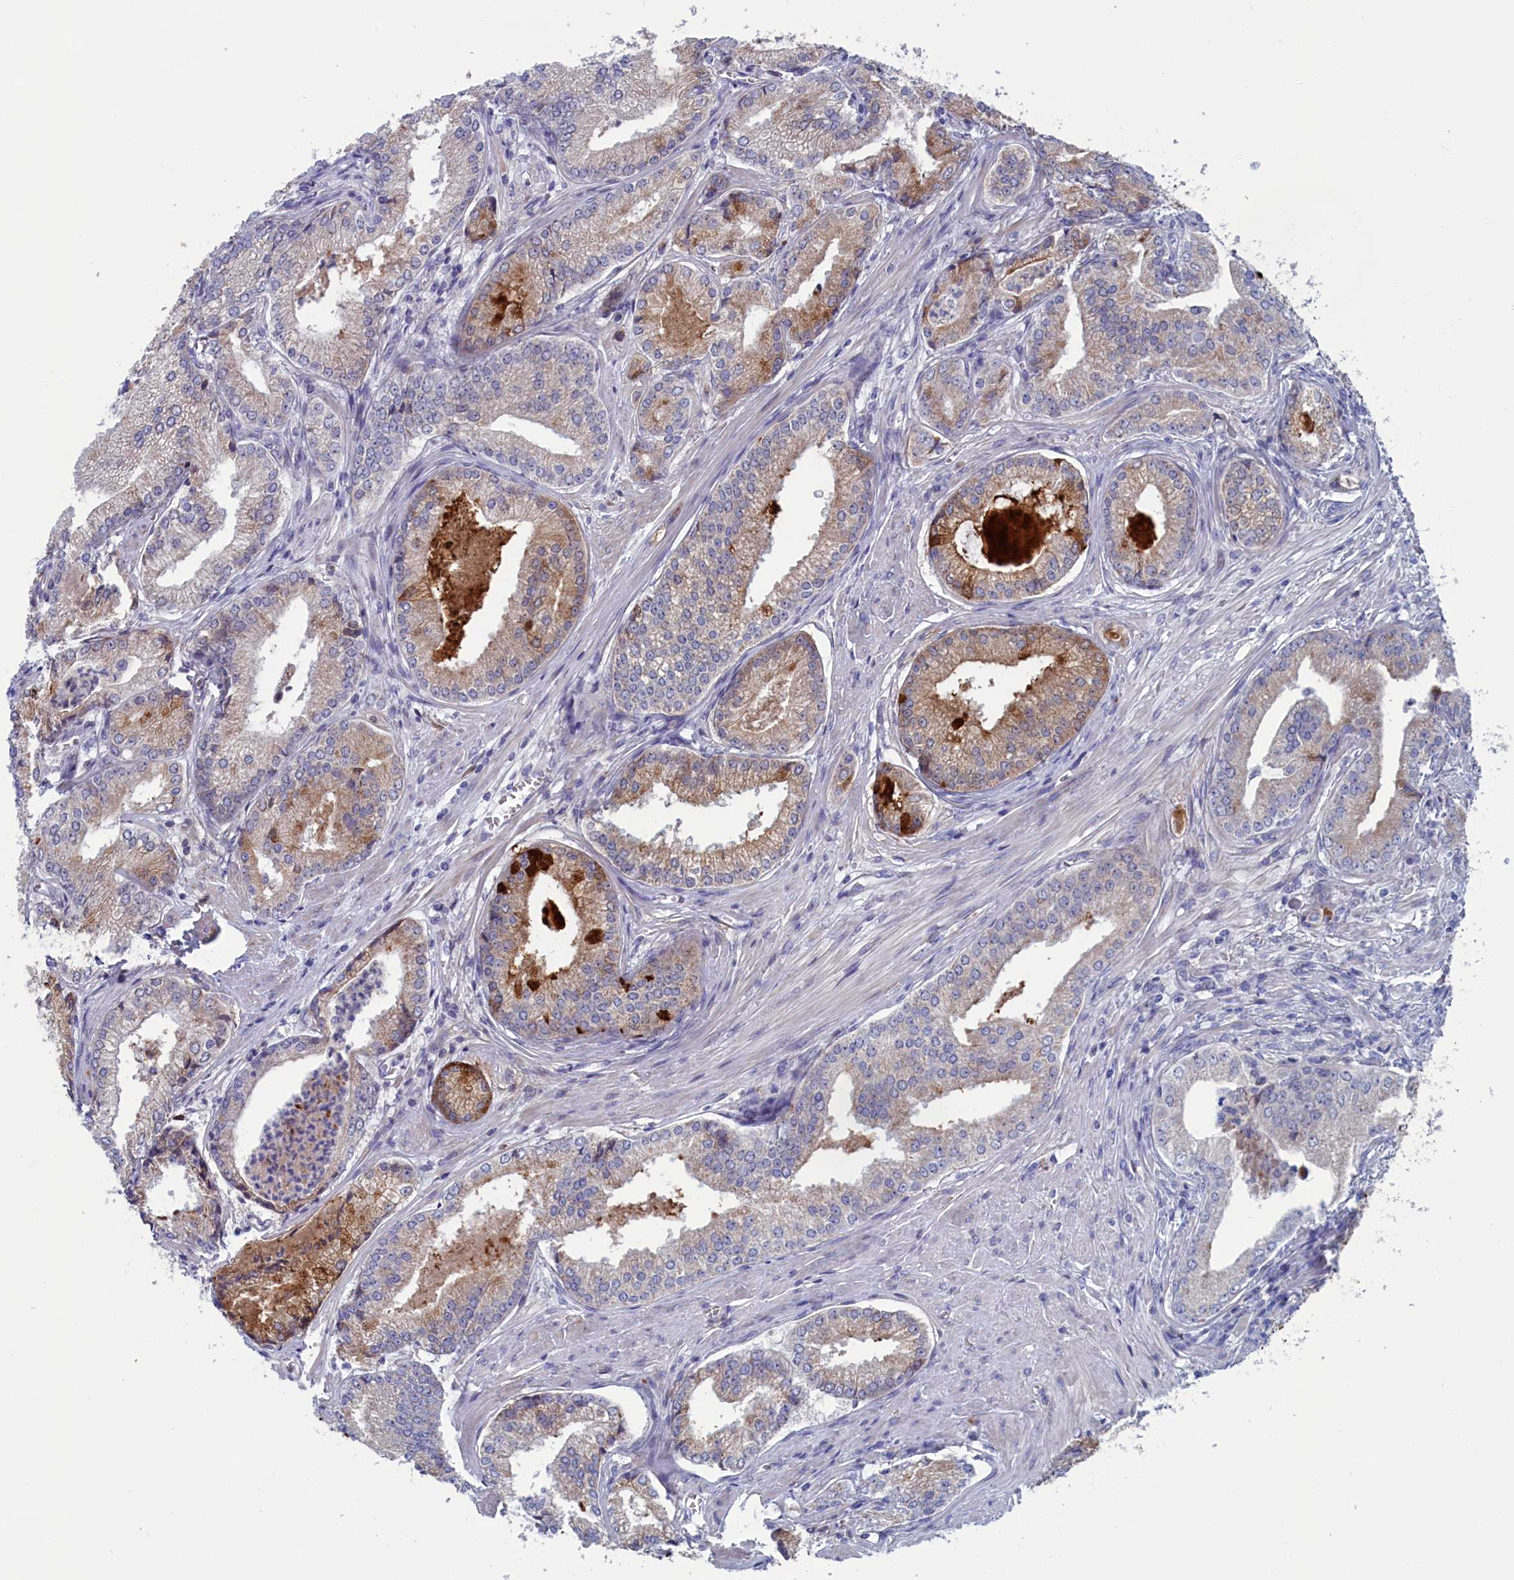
{"staining": {"intensity": "weak", "quantity": "25%-75%", "location": "cytoplasmic/membranous"}, "tissue": "prostate cancer", "cell_type": "Tumor cells", "image_type": "cancer", "snomed": [{"axis": "morphology", "description": "Adenocarcinoma, Low grade"}, {"axis": "topography", "description": "Prostate"}], "caption": "Protein expression by immunohistochemistry (IHC) demonstrates weak cytoplasmic/membranous staining in about 25%-75% of tumor cells in adenocarcinoma (low-grade) (prostate).", "gene": "NIBAN3", "patient": {"sex": "male", "age": 54}}